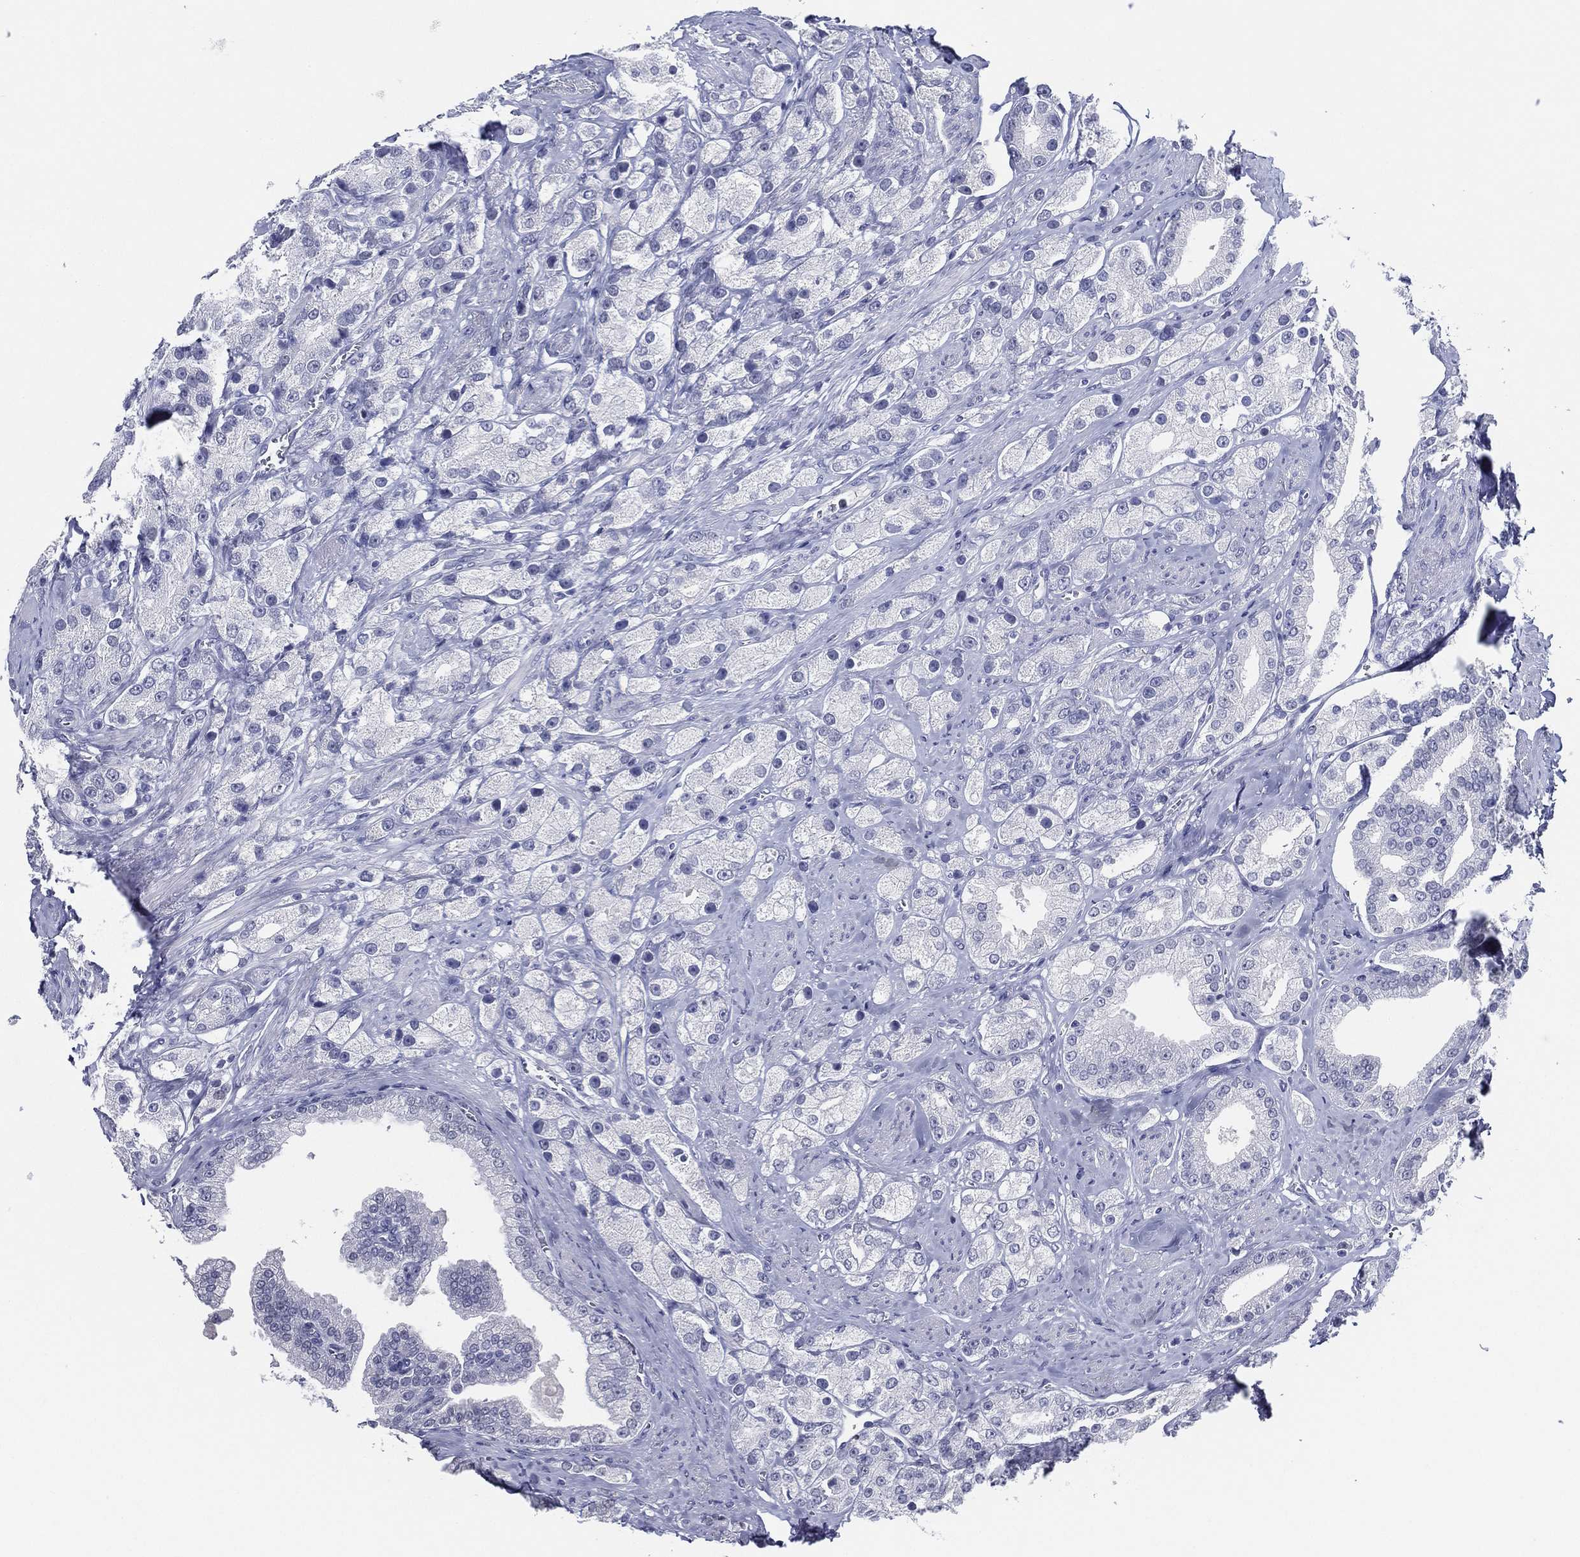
{"staining": {"intensity": "negative", "quantity": "none", "location": "none"}, "tissue": "prostate cancer", "cell_type": "Tumor cells", "image_type": "cancer", "snomed": [{"axis": "morphology", "description": "Adenocarcinoma, NOS"}, {"axis": "topography", "description": "Prostate and seminal vesicle, NOS"}, {"axis": "topography", "description": "Prostate"}], "caption": "Tumor cells are negative for brown protein staining in prostate cancer.", "gene": "TFAP2A", "patient": {"sex": "male", "age": 67}}